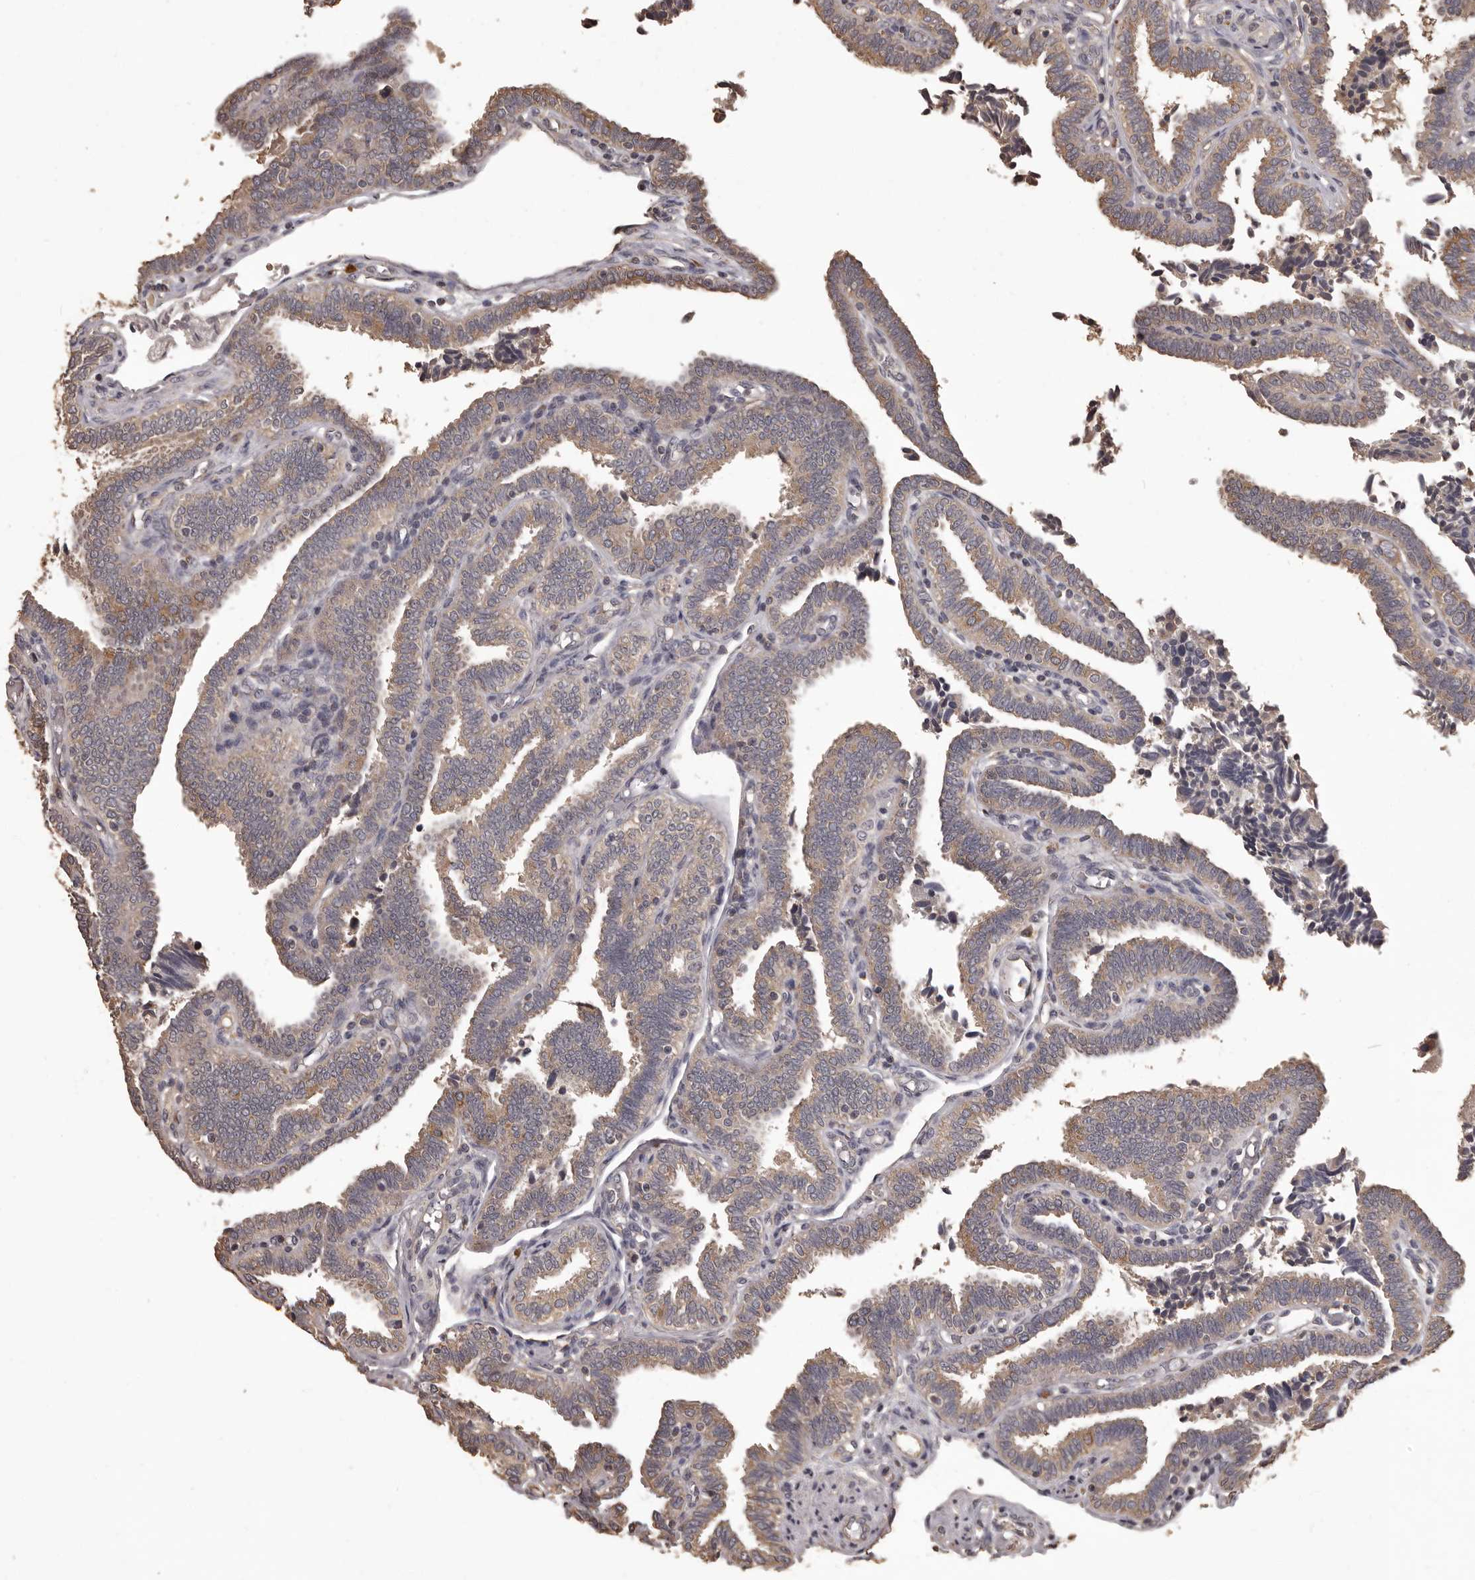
{"staining": {"intensity": "moderate", "quantity": ">75%", "location": "cytoplasmic/membranous"}, "tissue": "fallopian tube", "cell_type": "Glandular cells", "image_type": "normal", "snomed": [{"axis": "morphology", "description": "Normal tissue, NOS"}, {"axis": "topography", "description": "Fallopian tube"}], "caption": "This image reveals immunohistochemistry (IHC) staining of benign fallopian tube, with medium moderate cytoplasmic/membranous expression in about >75% of glandular cells.", "gene": "MGAT5", "patient": {"sex": "female", "age": 39}}